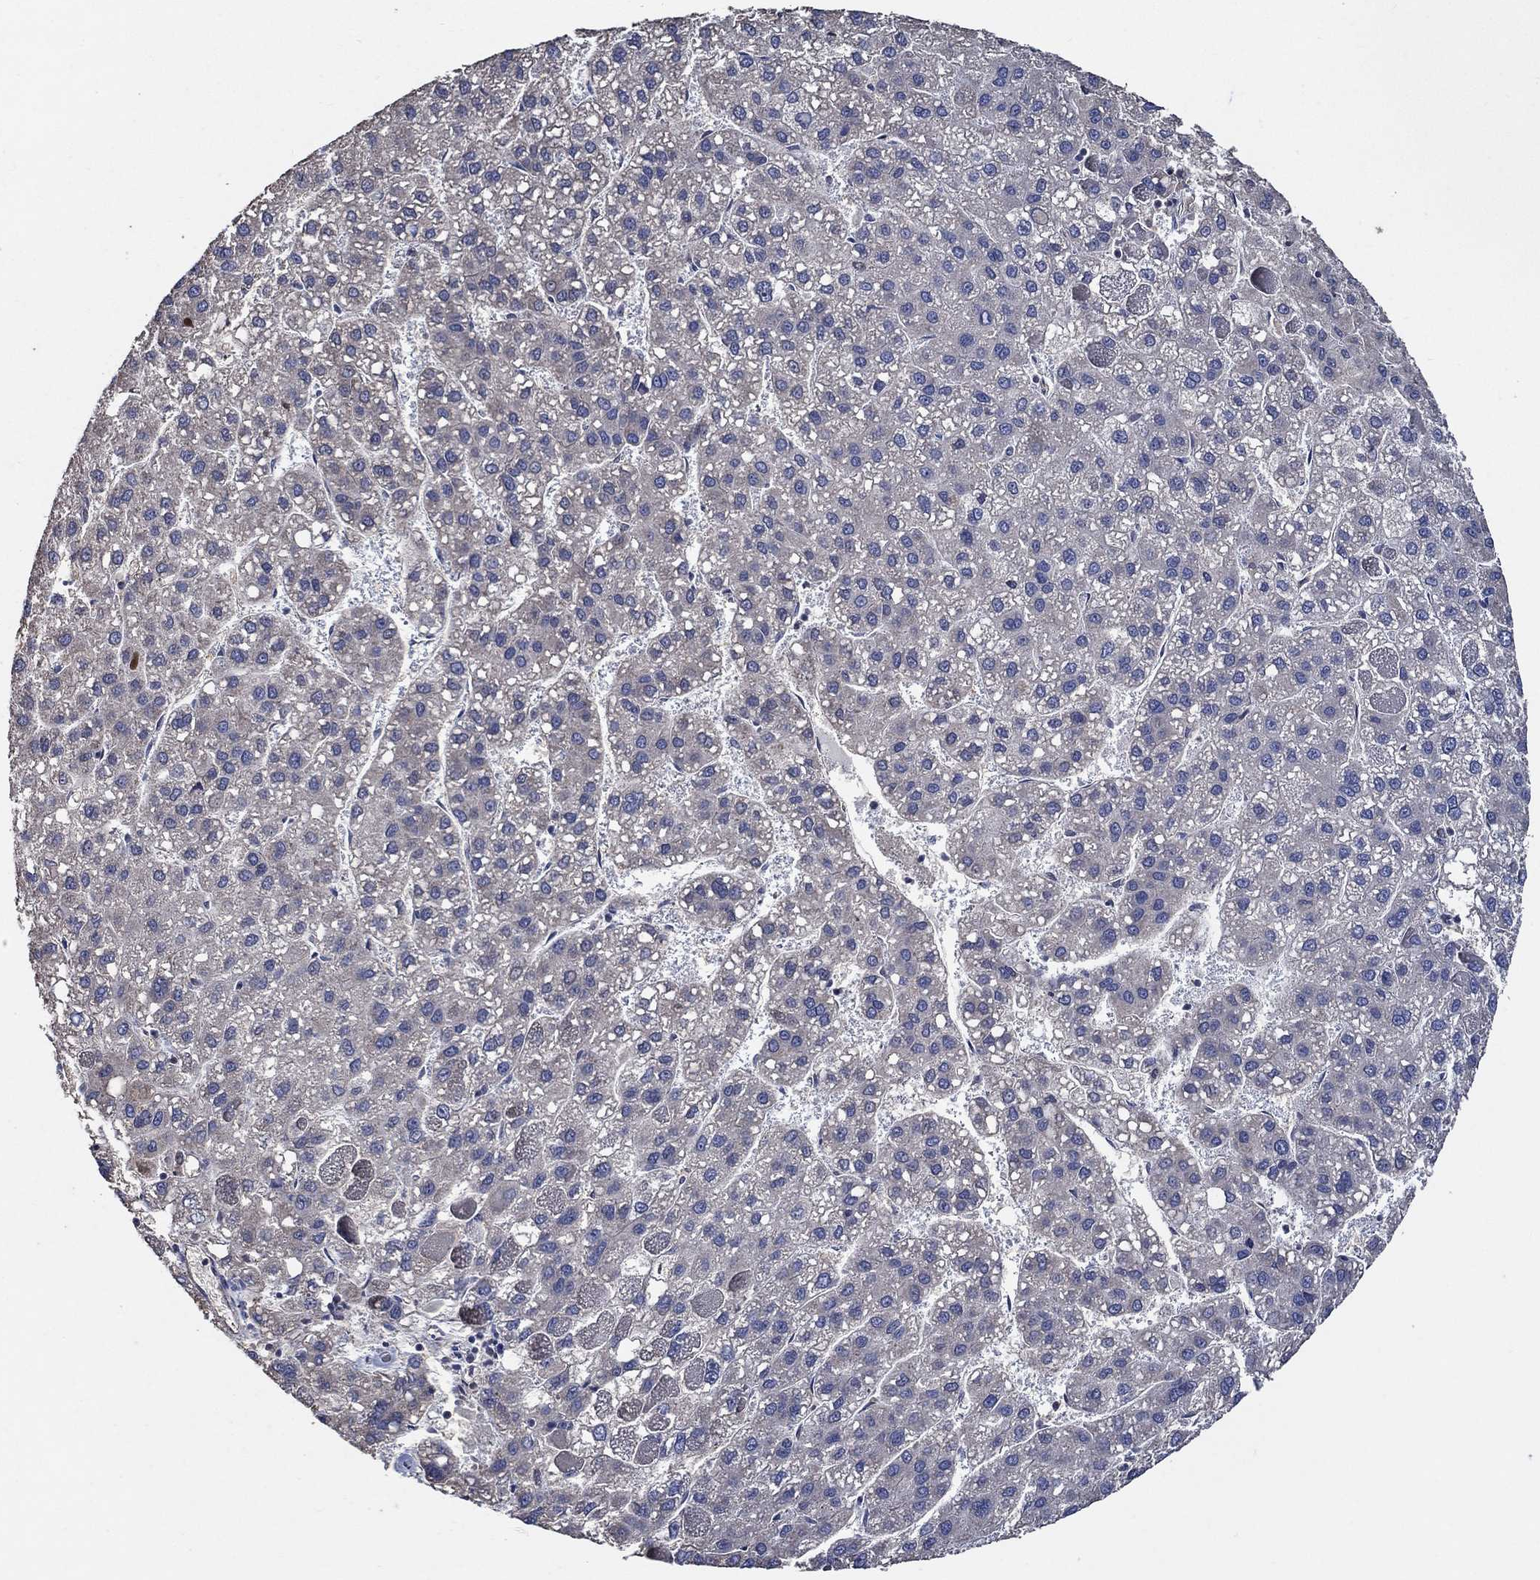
{"staining": {"intensity": "negative", "quantity": "none", "location": "none"}, "tissue": "liver cancer", "cell_type": "Tumor cells", "image_type": "cancer", "snomed": [{"axis": "morphology", "description": "Carcinoma, Hepatocellular, NOS"}, {"axis": "topography", "description": "Liver"}], "caption": "IHC photomicrograph of neoplastic tissue: liver cancer (hepatocellular carcinoma) stained with DAB (3,3'-diaminobenzidine) shows no significant protein expression in tumor cells.", "gene": "HAP1", "patient": {"sex": "female", "age": 82}}